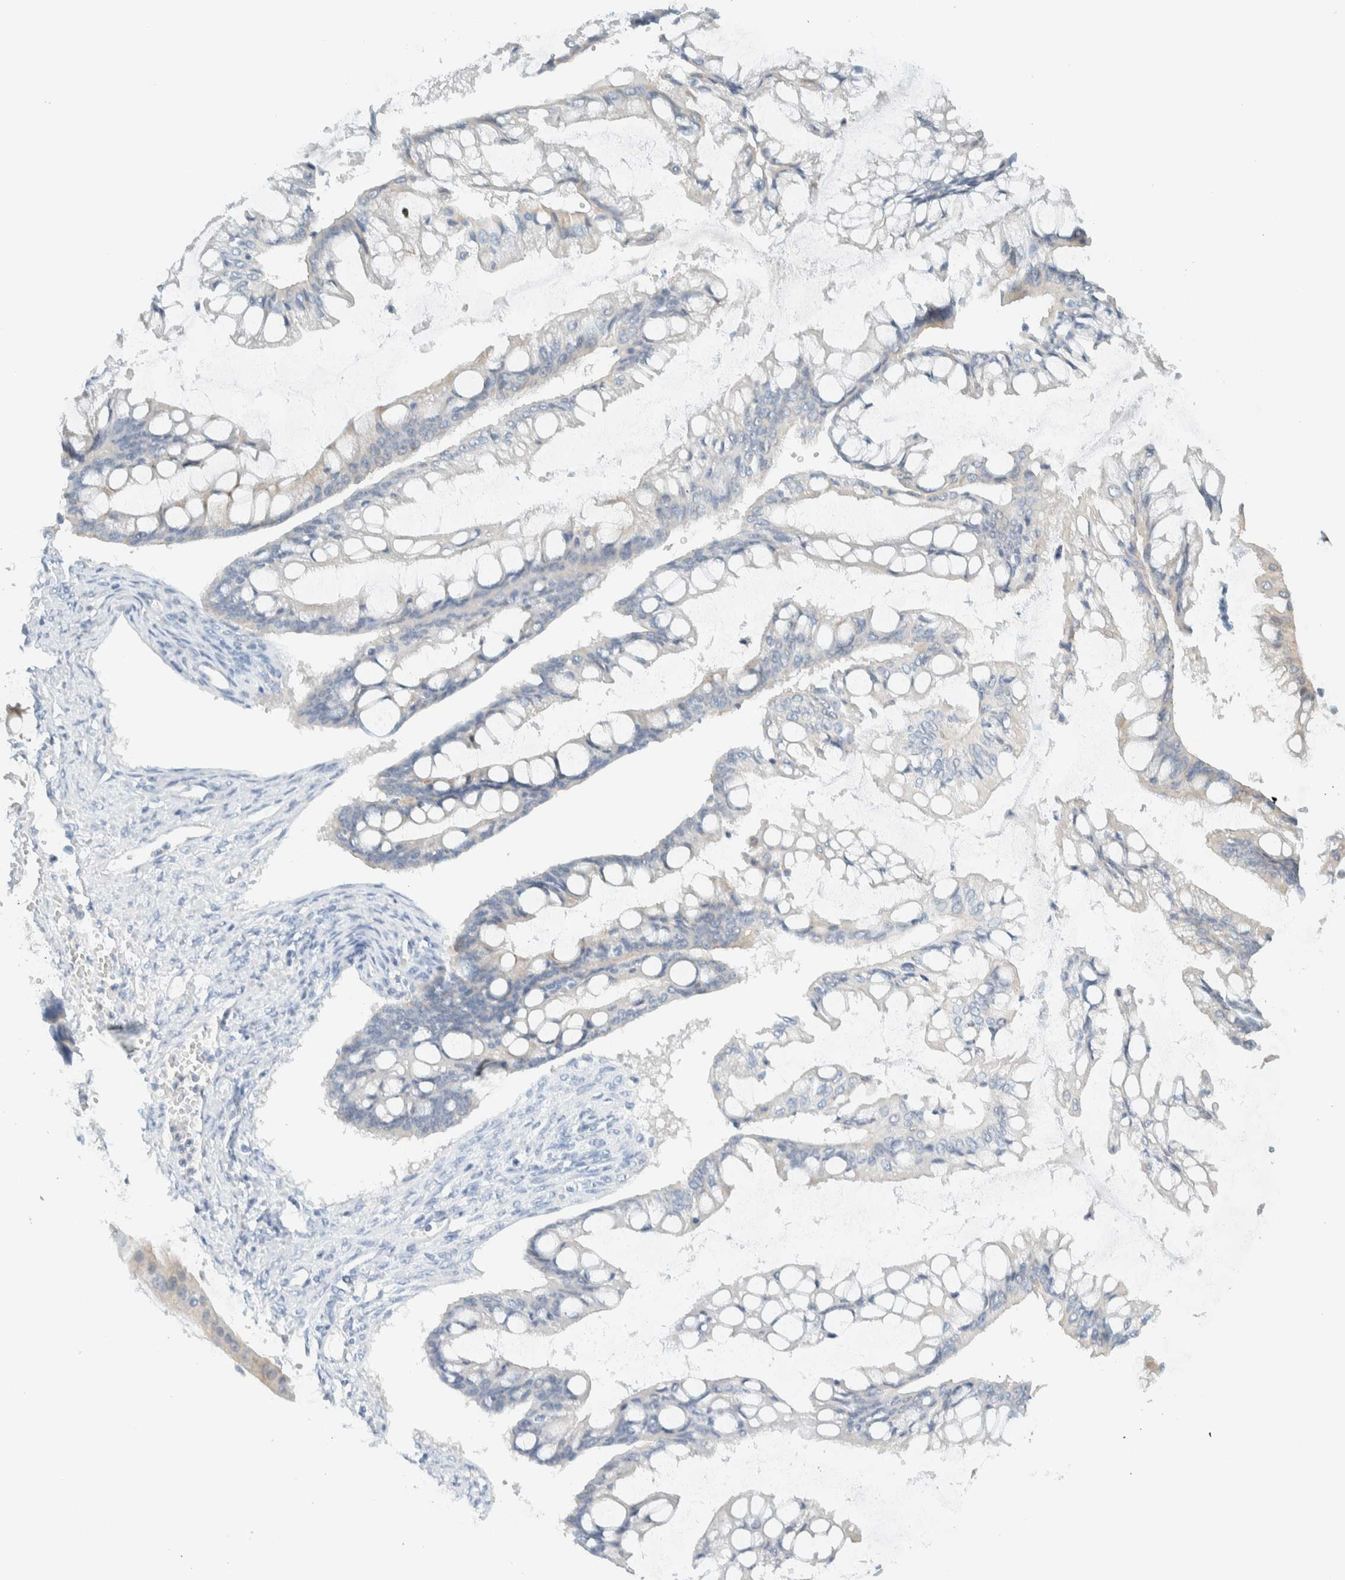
{"staining": {"intensity": "negative", "quantity": "none", "location": "none"}, "tissue": "ovarian cancer", "cell_type": "Tumor cells", "image_type": "cancer", "snomed": [{"axis": "morphology", "description": "Cystadenocarcinoma, mucinous, NOS"}, {"axis": "topography", "description": "Ovary"}], "caption": "A photomicrograph of ovarian cancer (mucinous cystadenocarcinoma) stained for a protein shows no brown staining in tumor cells.", "gene": "NDE1", "patient": {"sex": "female", "age": 73}}